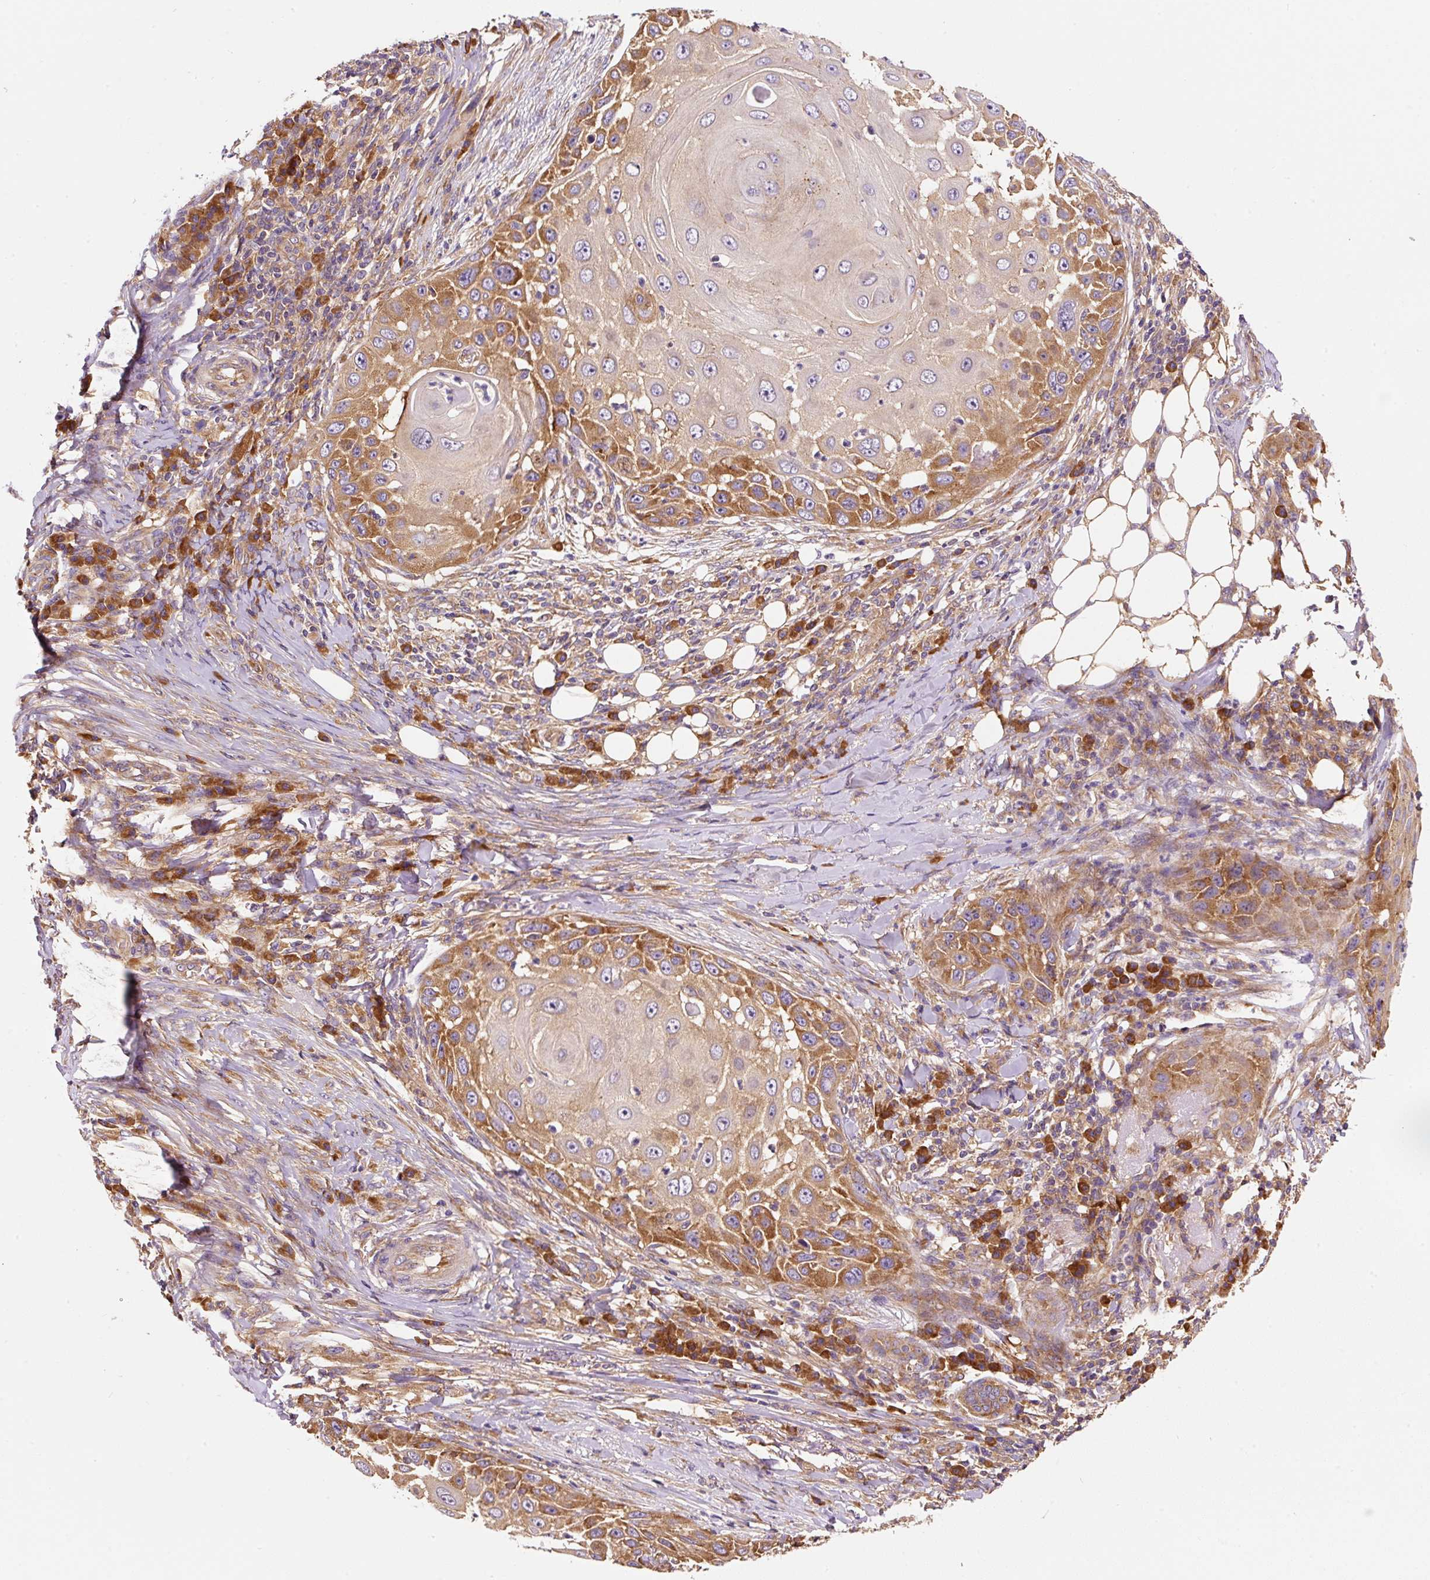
{"staining": {"intensity": "moderate", "quantity": ">75%", "location": "cytoplasmic/membranous"}, "tissue": "skin cancer", "cell_type": "Tumor cells", "image_type": "cancer", "snomed": [{"axis": "morphology", "description": "Squamous cell carcinoma, NOS"}, {"axis": "topography", "description": "Skin"}], "caption": "A brown stain labels moderate cytoplasmic/membranous expression of a protein in human skin squamous cell carcinoma tumor cells.", "gene": "EIF2S2", "patient": {"sex": "female", "age": 44}}